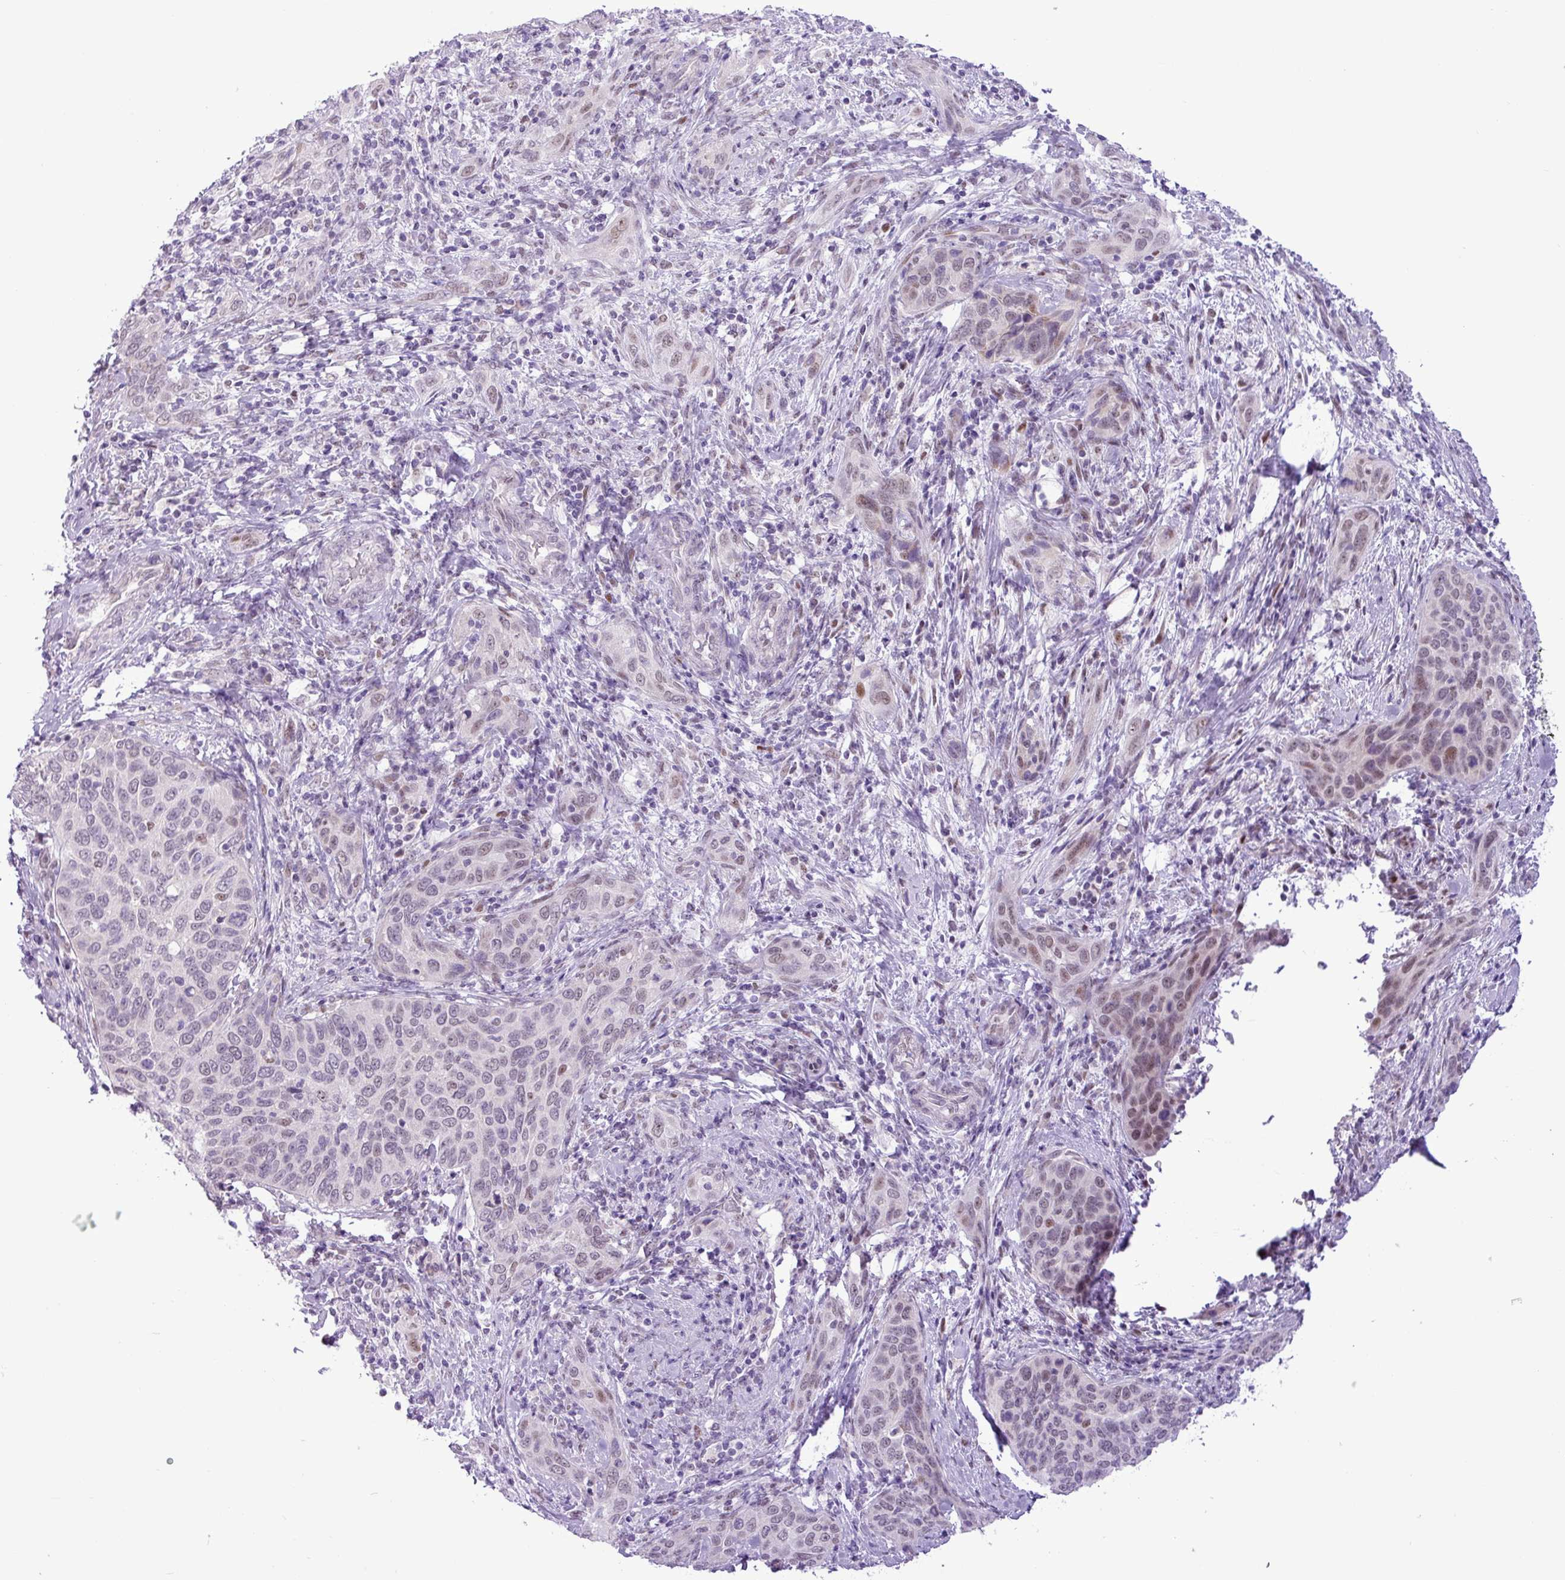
{"staining": {"intensity": "weak", "quantity": "25%-75%", "location": "nuclear"}, "tissue": "cervical cancer", "cell_type": "Tumor cells", "image_type": "cancer", "snomed": [{"axis": "morphology", "description": "Squamous cell carcinoma, NOS"}, {"axis": "topography", "description": "Cervix"}], "caption": "Immunohistochemical staining of human squamous cell carcinoma (cervical) displays weak nuclear protein staining in about 25%-75% of tumor cells.", "gene": "ELOA2", "patient": {"sex": "female", "age": 60}}